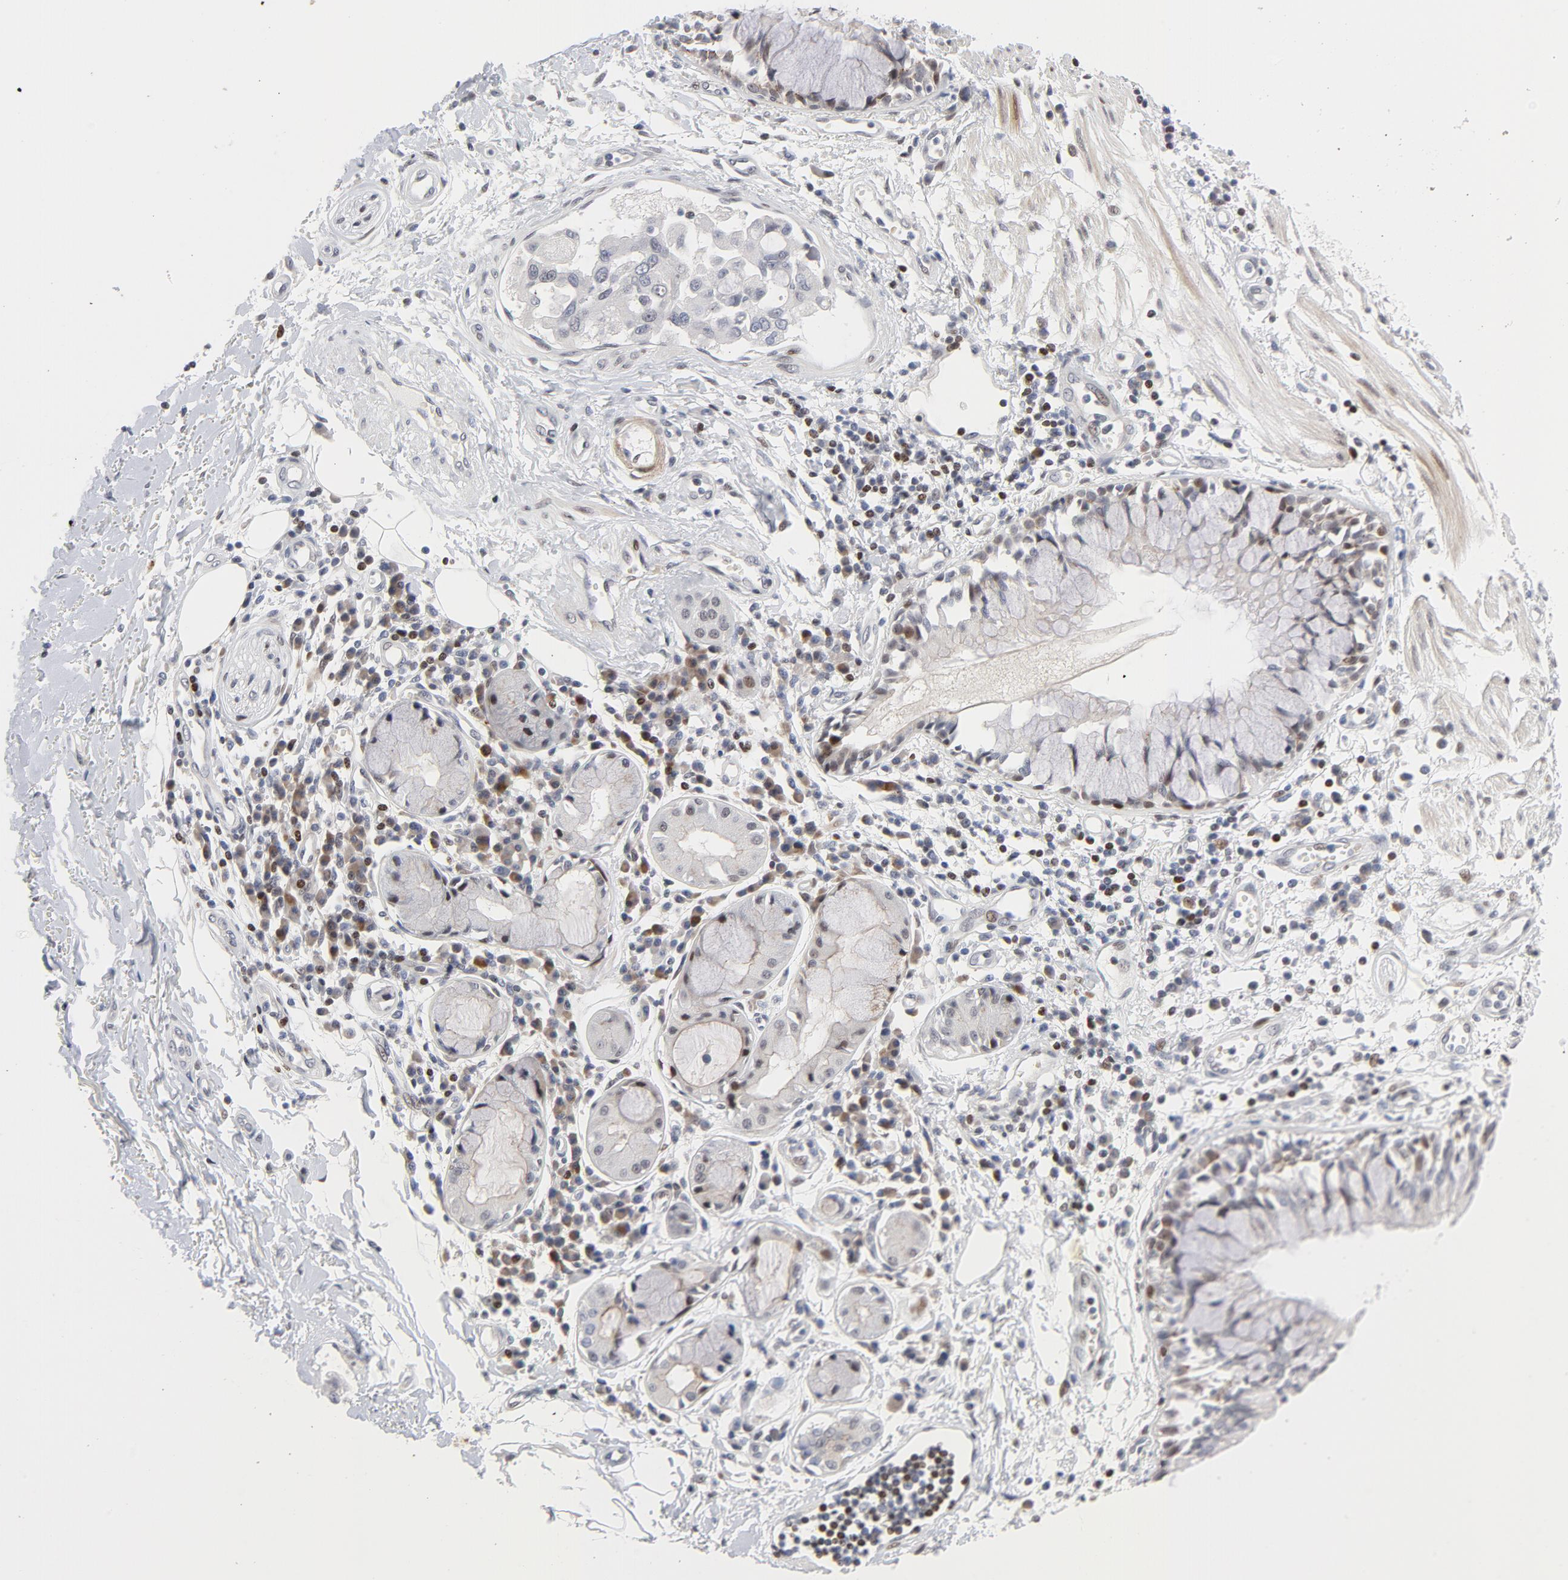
{"staining": {"intensity": "moderate", "quantity": ">75%", "location": "nuclear"}, "tissue": "adipose tissue", "cell_type": "Adipocytes", "image_type": "normal", "snomed": [{"axis": "morphology", "description": "Normal tissue, NOS"}, {"axis": "morphology", "description": "Adenocarcinoma, NOS"}, {"axis": "topography", "description": "Cartilage tissue"}, {"axis": "topography", "description": "Bronchus"}, {"axis": "topography", "description": "Lung"}], "caption": "Moderate nuclear positivity for a protein is identified in about >75% of adipocytes of normal adipose tissue using immunohistochemistry.", "gene": "NFIC", "patient": {"sex": "female", "age": 67}}